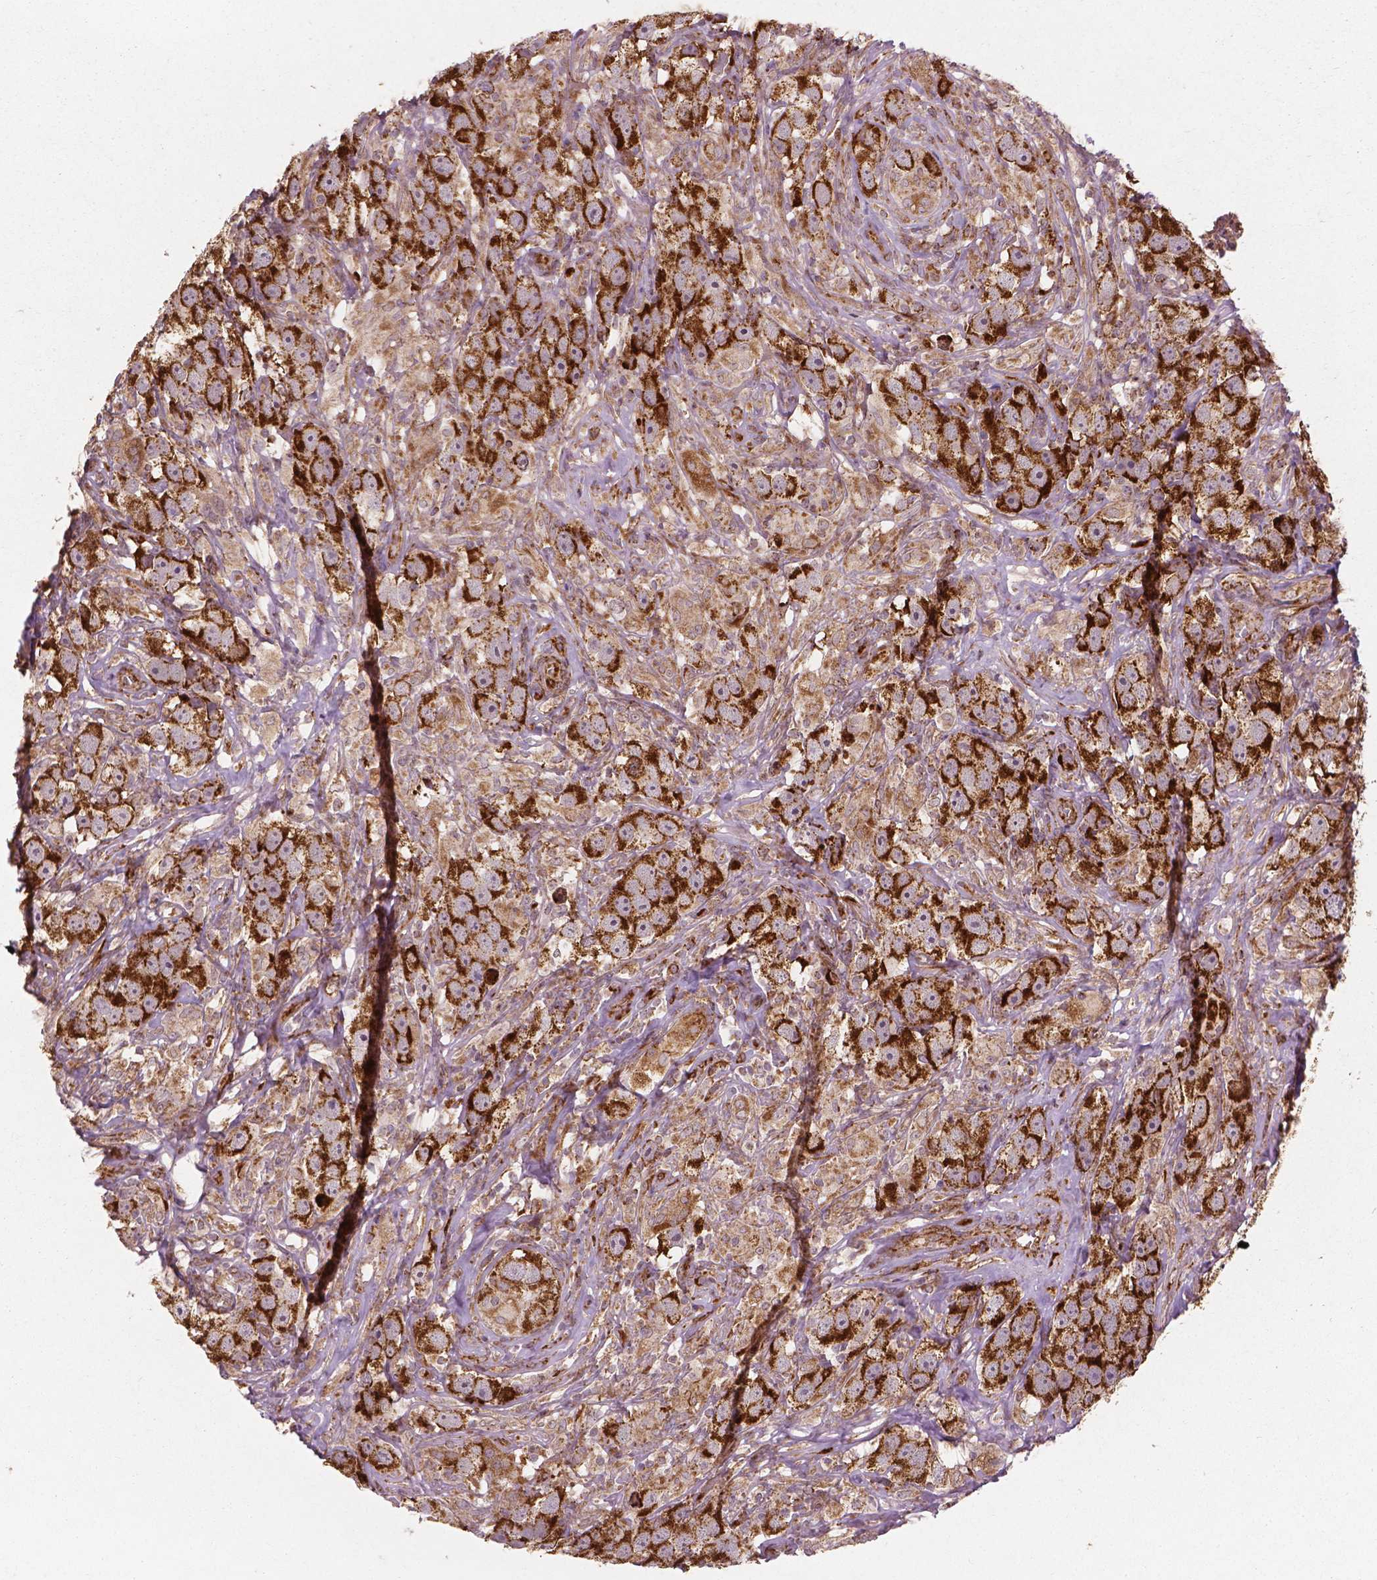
{"staining": {"intensity": "strong", "quantity": ">75%", "location": "cytoplasmic/membranous"}, "tissue": "testis cancer", "cell_type": "Tumor cells", "image_type": "cancer", "snomed": [{"axis": "morphology", "description": "Seminoma, NOS"}, {"axis": "topography", "description": "Testis"}], "caption": "Testis cancer (seminoma) stained with DAB IHC exhibits high levels of strong cytoplasmic/membranous positivity in approximately >75% of tumor cells. The protein of interest is stained brown, and the nuclei are stained in blue (DAB (3,3'-diaminobenzidine) IHC with brightfield microscopy, high magnification).", "gene": "PGAM5", "patient": {"sex": "male", "age": 49}}